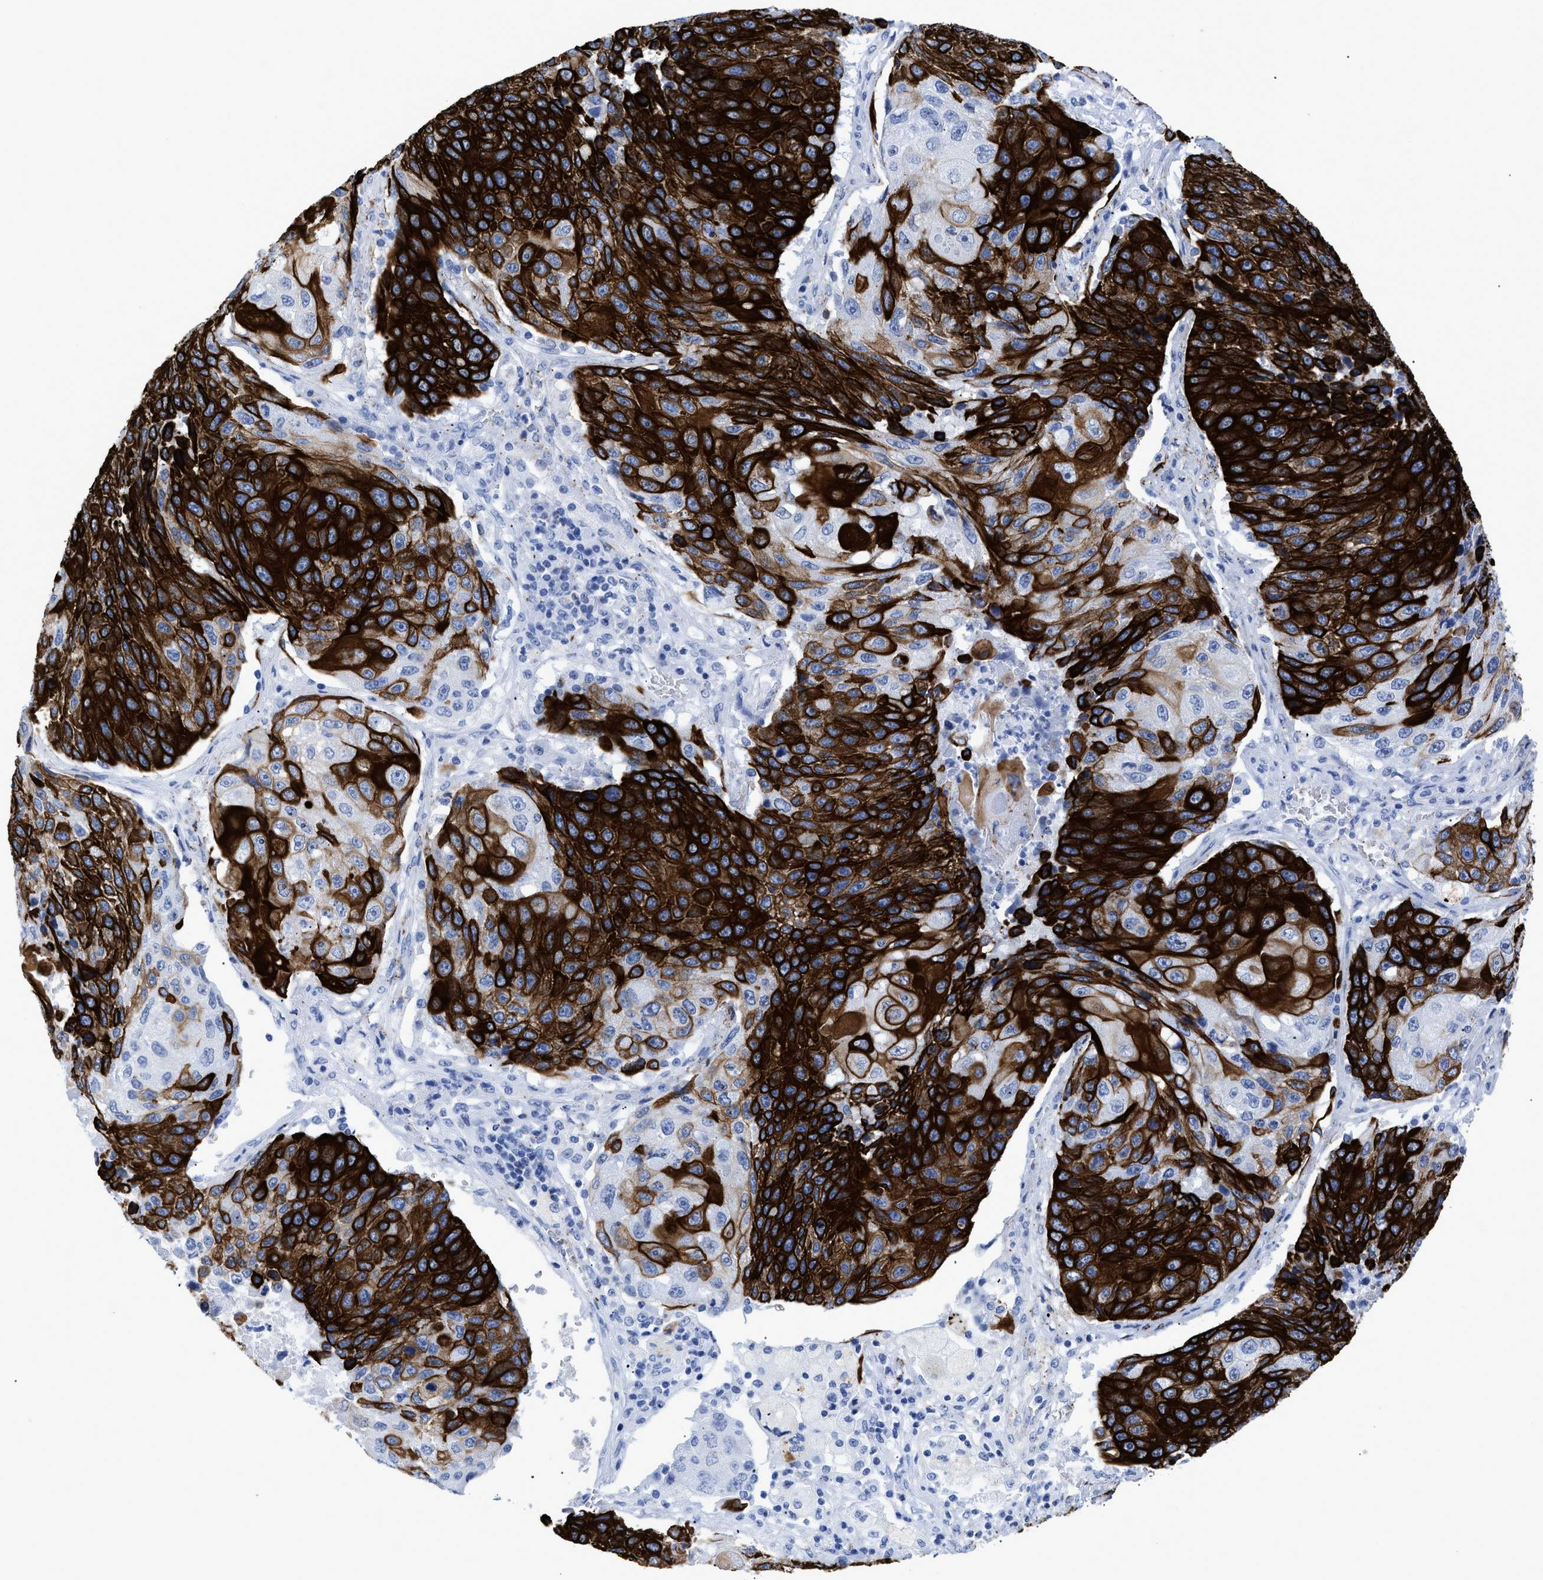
{"staining": {"intensity": "strong", "quantity": ">75%", "location": "cytoplasmic/membranous"}, "tissue": "lung cancer", "cell_type": "Tumor cells", "image_type": "cancer", "snomed": [{"axis": "morphology", "description": "Squamous cell carcinoma, NOS"}, {"axis": "topography", "description": "Lung"}], "caption": "High-magnification brightfield microscopy of lung squamous cell carcinoma stained with DAB (3,3'-diaminobenzidine) (brown) and counterstained with hematoxylin (blue). tumor cells exhibit strong cytoplasmic/membranous expression is appreciated in approximately>75% of cells. (Brightfield microscopy of DAB IHC at high magnification).", "gene": "DUSP26", "patient": {"sex": "male", "age": 61}}